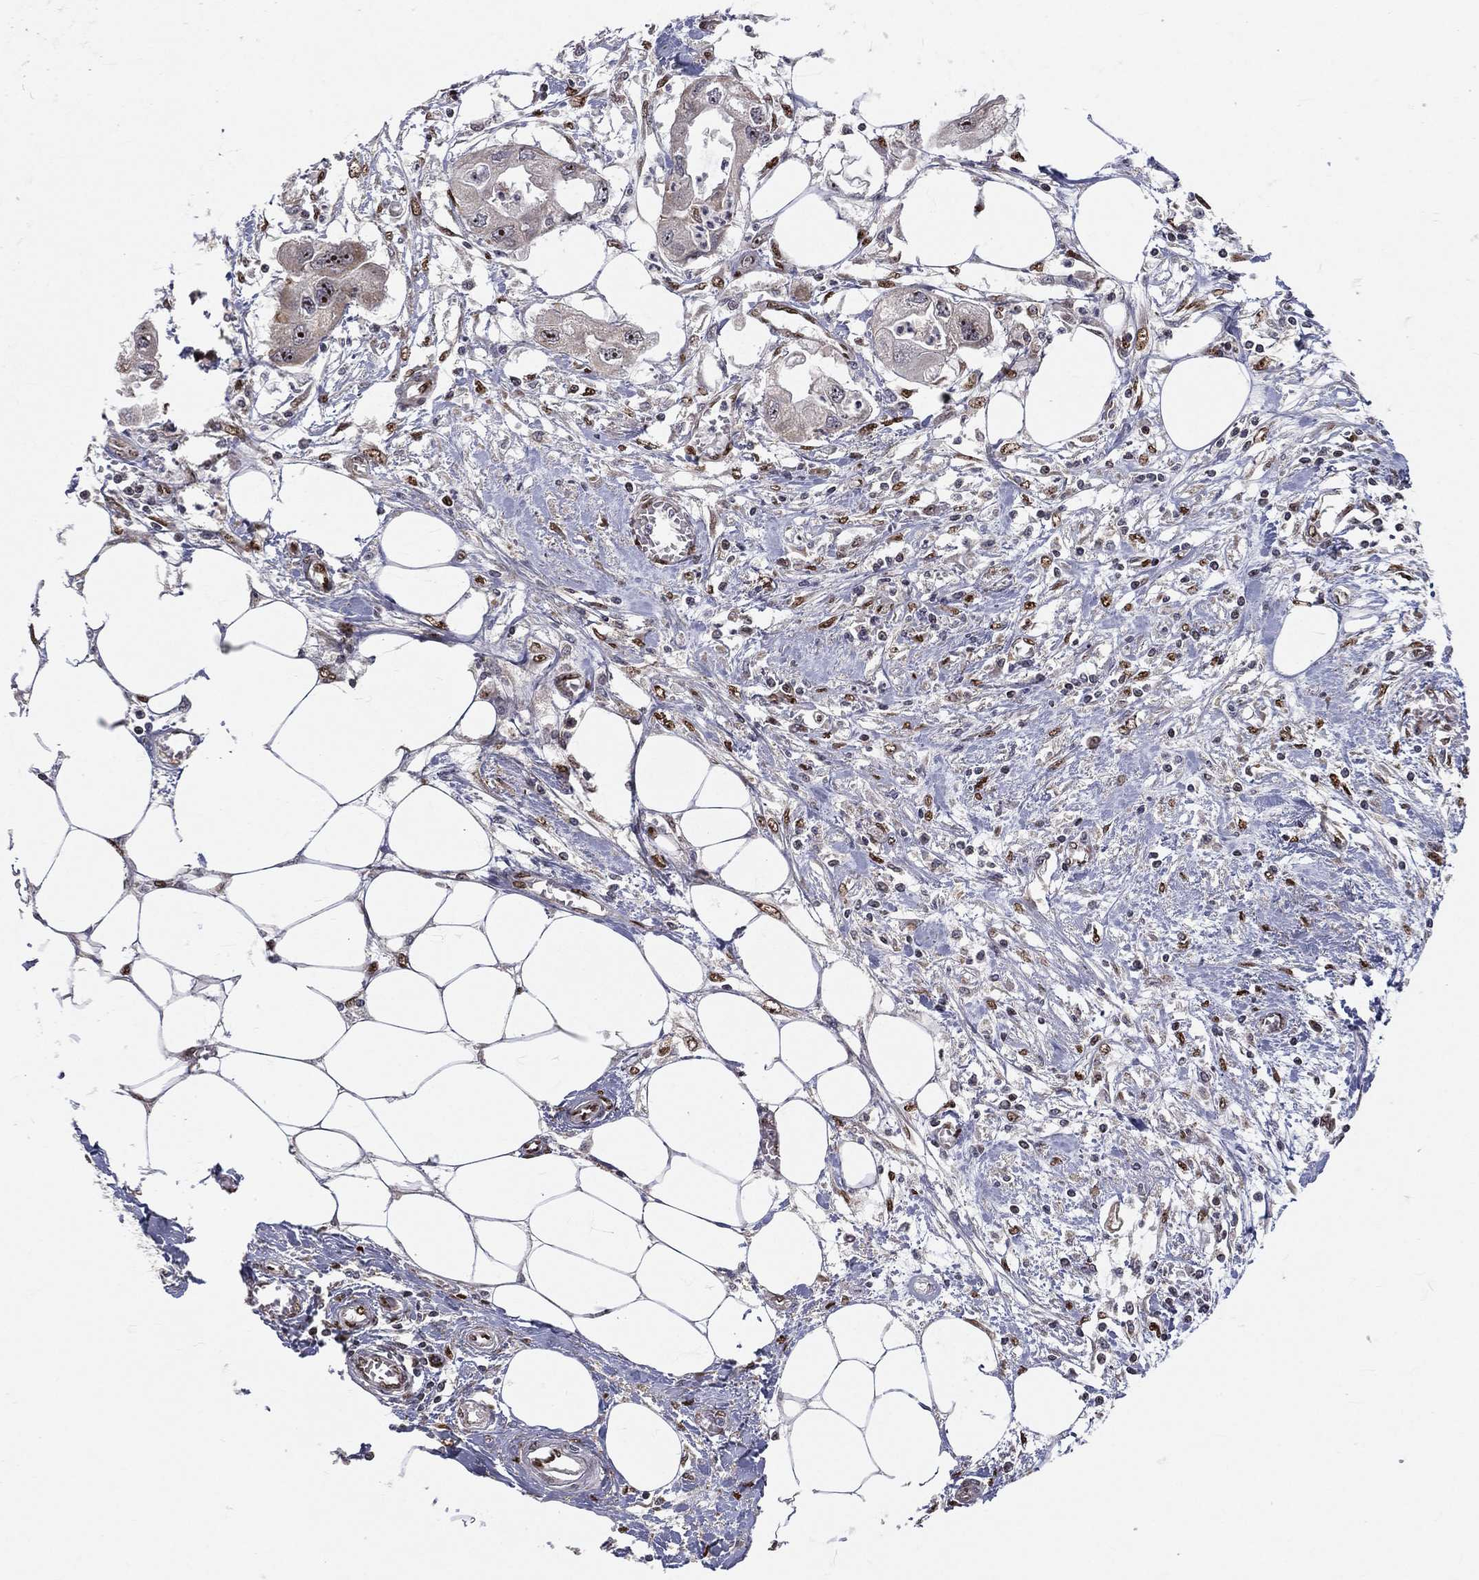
{"staining": {"intensity": "negative", "quantity": "none", "location": "none"}, "tissue": "endometrial cancer", "cell_type": "Tumor cells", "image_type": "cancer", "snomed": [{"axis": "morphology", "description": "Adenocarcinoma, NOS"}, {"axis": "morphology", "description": "Adenocarcinoma, metastatic, NOS"}, {"axis": "topography", "description": "Adipose tissue"}, {"axis": "topography", "description": "Endometrium"}], "caption": "Endometrial cancer (metastatic adenocarcinoma) was stained to show a protein in brown. There is no significant positivity in tumor cells.", "gene": "ZEB1", "patient": {"sex": "female", "age": 67}}